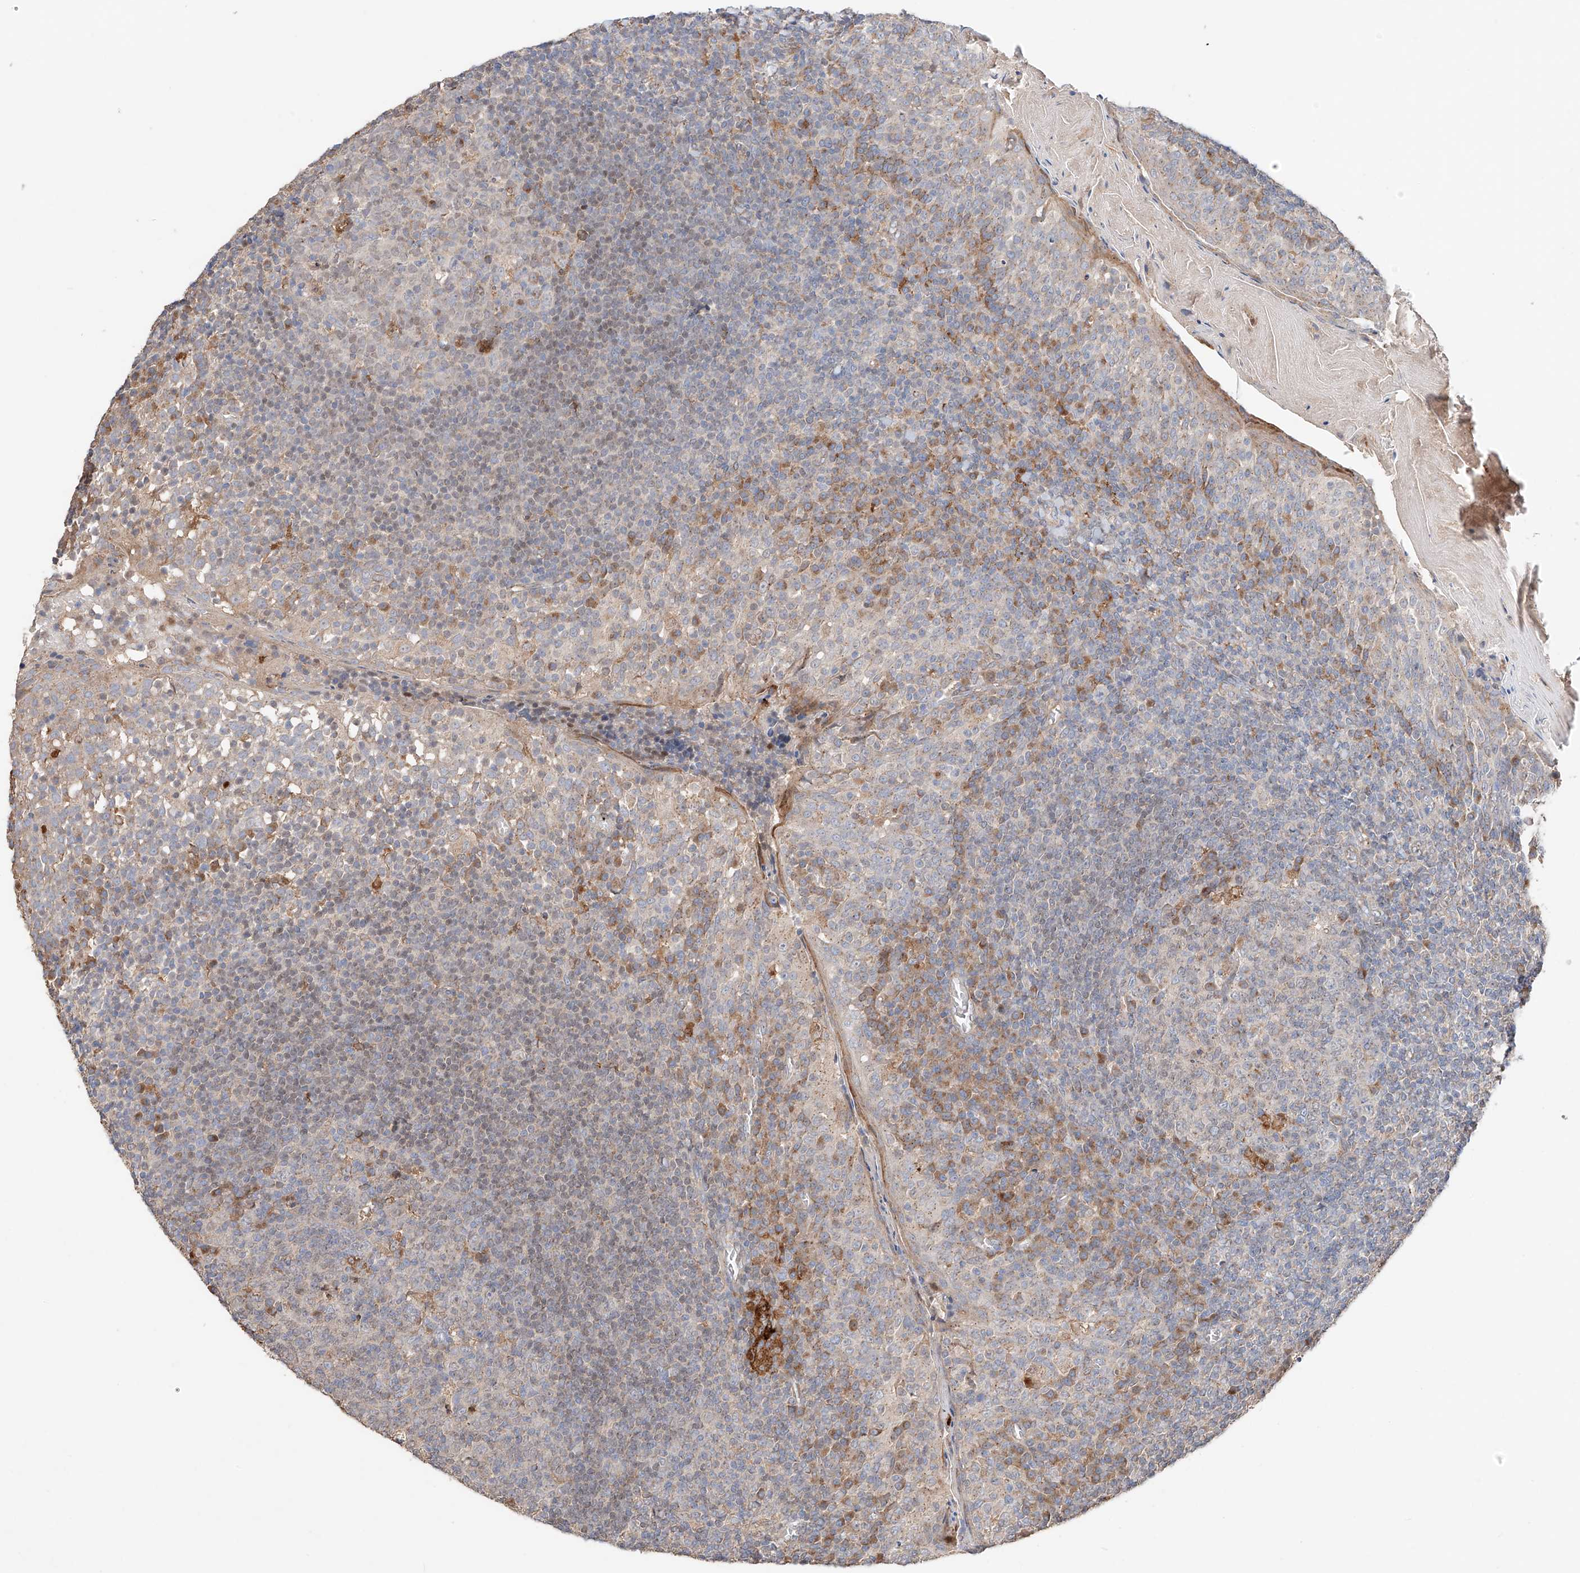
{"staining": {"intensity": "moderate", "quantity": "<25%", "location": "cytoplasmic/membranous"}, "tissue": "tonsil", "cell_type": "Germinal center cells", "image_type": "normal", "snomed": [{"axis": "morphology", "description": "Normal tissue, NOS"}, {"axis": "topography", "description": "Tonsil"}], "caption": "This histopathology image shows normal tonsil stained with immunohistochemistry (IHC) to label a protein in brown. The cytoplasmic/membranous of germinal center cells show moderate positivity for the protein. Nuclei are counter-stained blue.", "gene": "MOSPD1", "patient": {"sex": "female", "age": 19}}